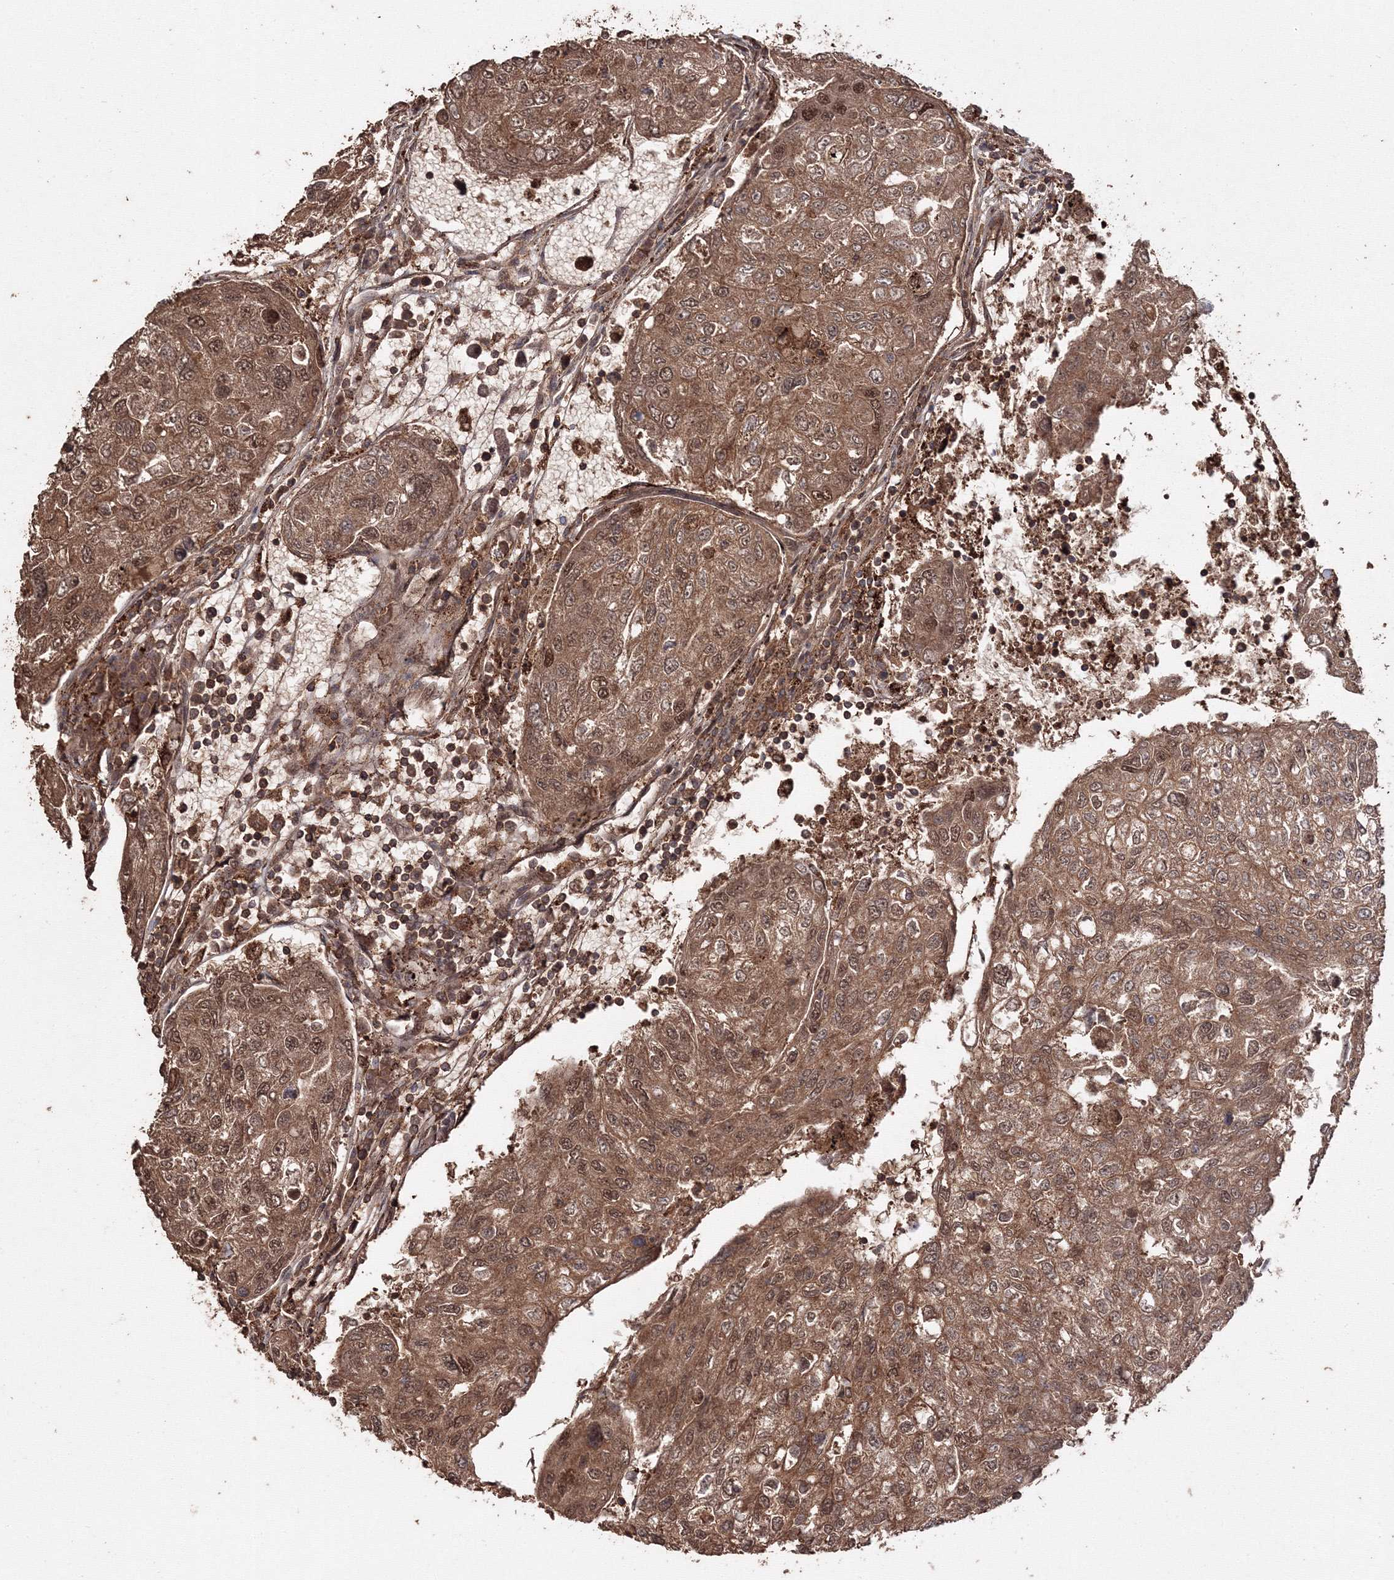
{"staining": {"intensity": "moderate", "quantity": ">75%", "location": "cytoplasmic/membranous"}, "tissue": "urothelial cancer", "cell_type": "Tumor cells", "image_type": "cancer", "snomed": [{"axis": "morphology", "description": "Urothelial carcinoma, High grade"}, {"axis": "topography", "description": "Lymph node"}, {"axis": "topography", "description": "Urinary bladder"}], "caption": "Immunohistochemical staining of urothelial cancer displays medium levels of moderate cytoplasmic/membranous staining in approximately >75% of tumor cells.", "gene": "DDO", "patient": {"sex": "male", "age": 51}}